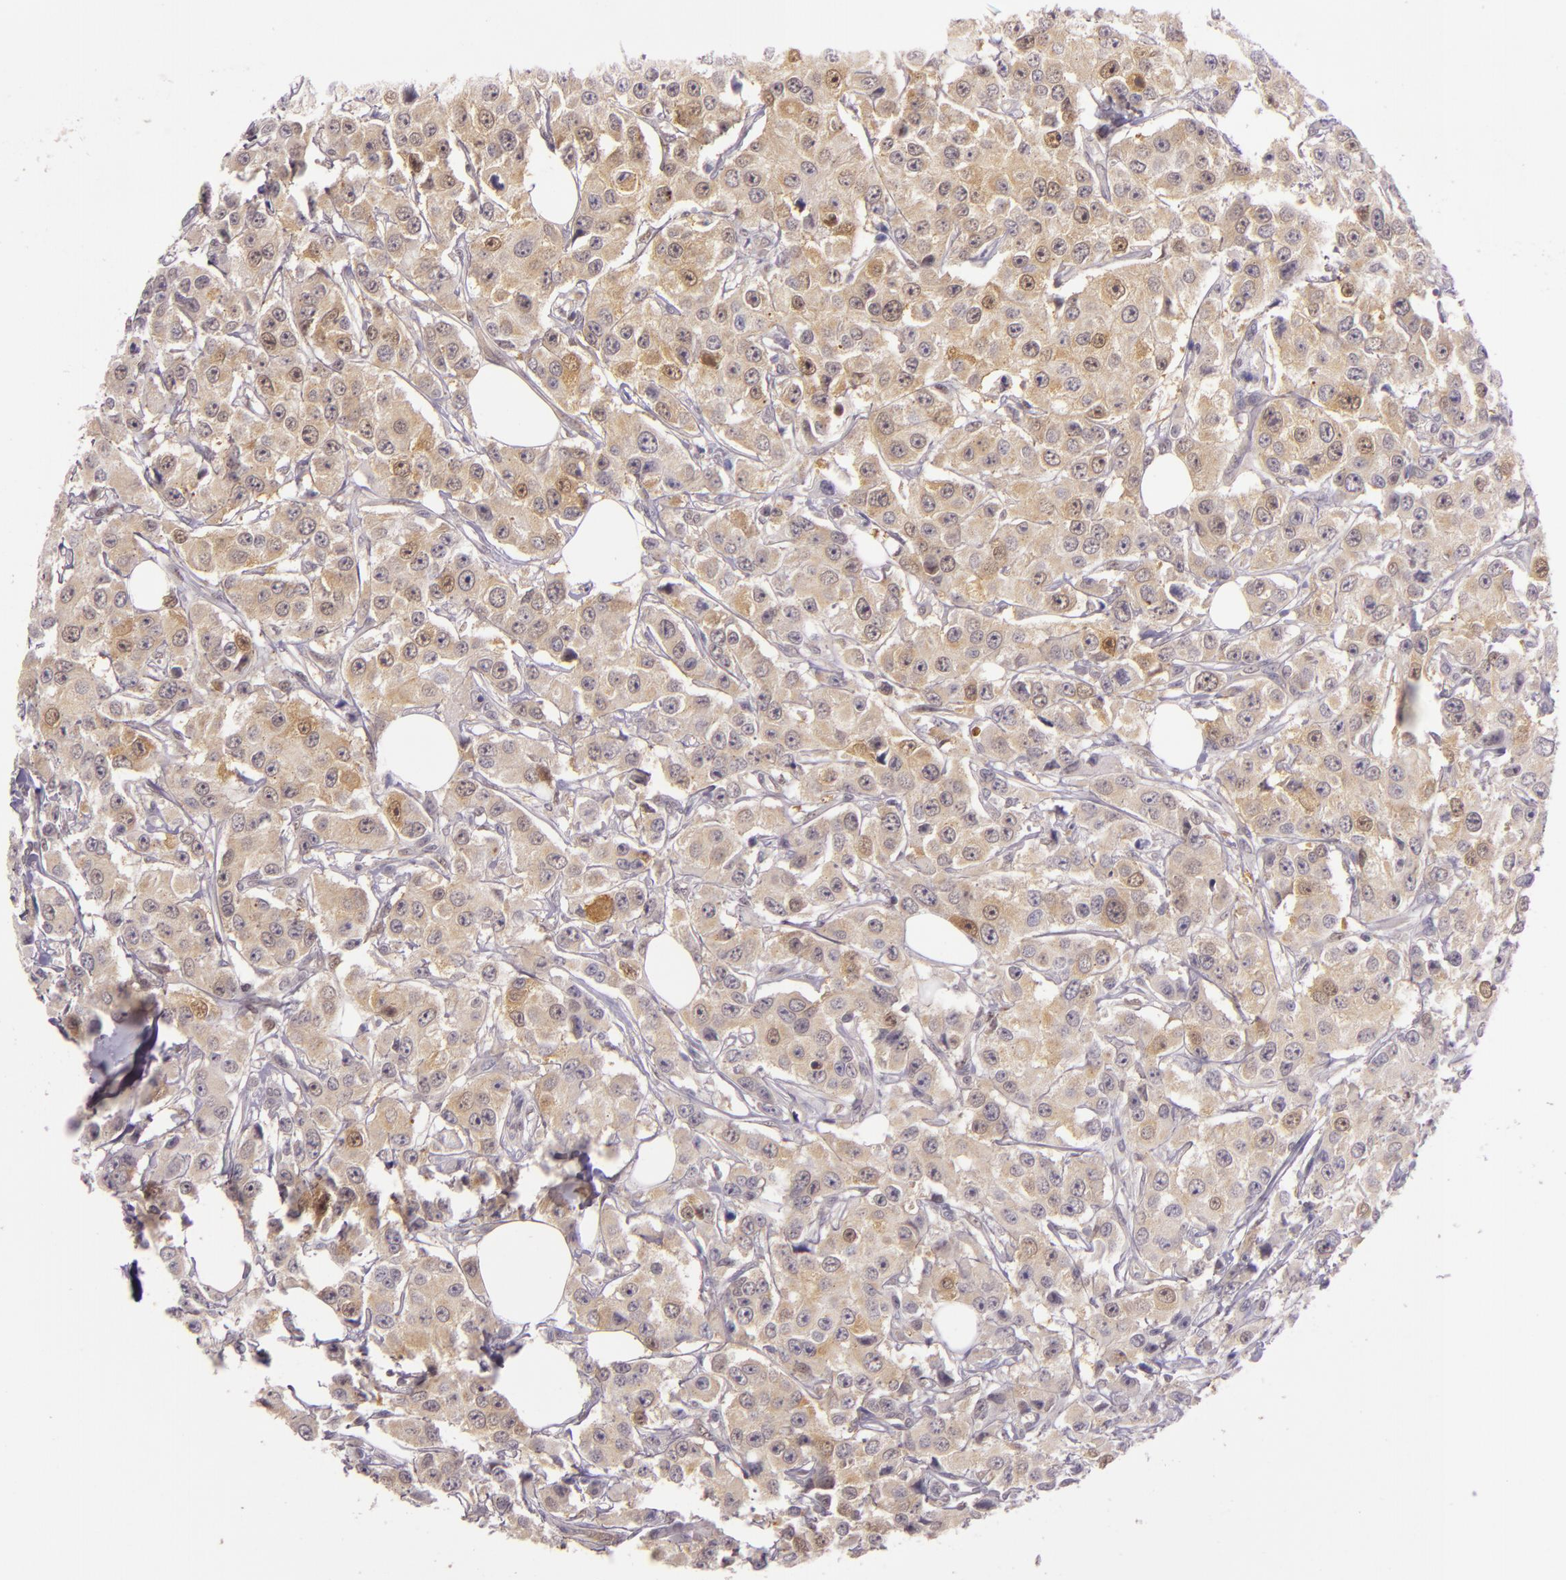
{"staining": {"intensity": "moderate", "quantity": "25%-75%", "location": "cytoplasmic/membranous,nuclear"}, "tissue": "breast cancer", "cell_type": "Tumor cells", "image_type": "cancer", "snomed": [{"axis": "morphology", "description": "Duct carcinoma"}, {"axis": "topography", "description": "Breast"}], "caption": "This is a histology image of immunohistochemistry (IHC) staining of breast cancer, which shows moderate expression in the cytoplasmic/membranous and nuclear of tumor cells.", "gene": "HSPA8", "patient": {"sex": "female", "age": 58}}